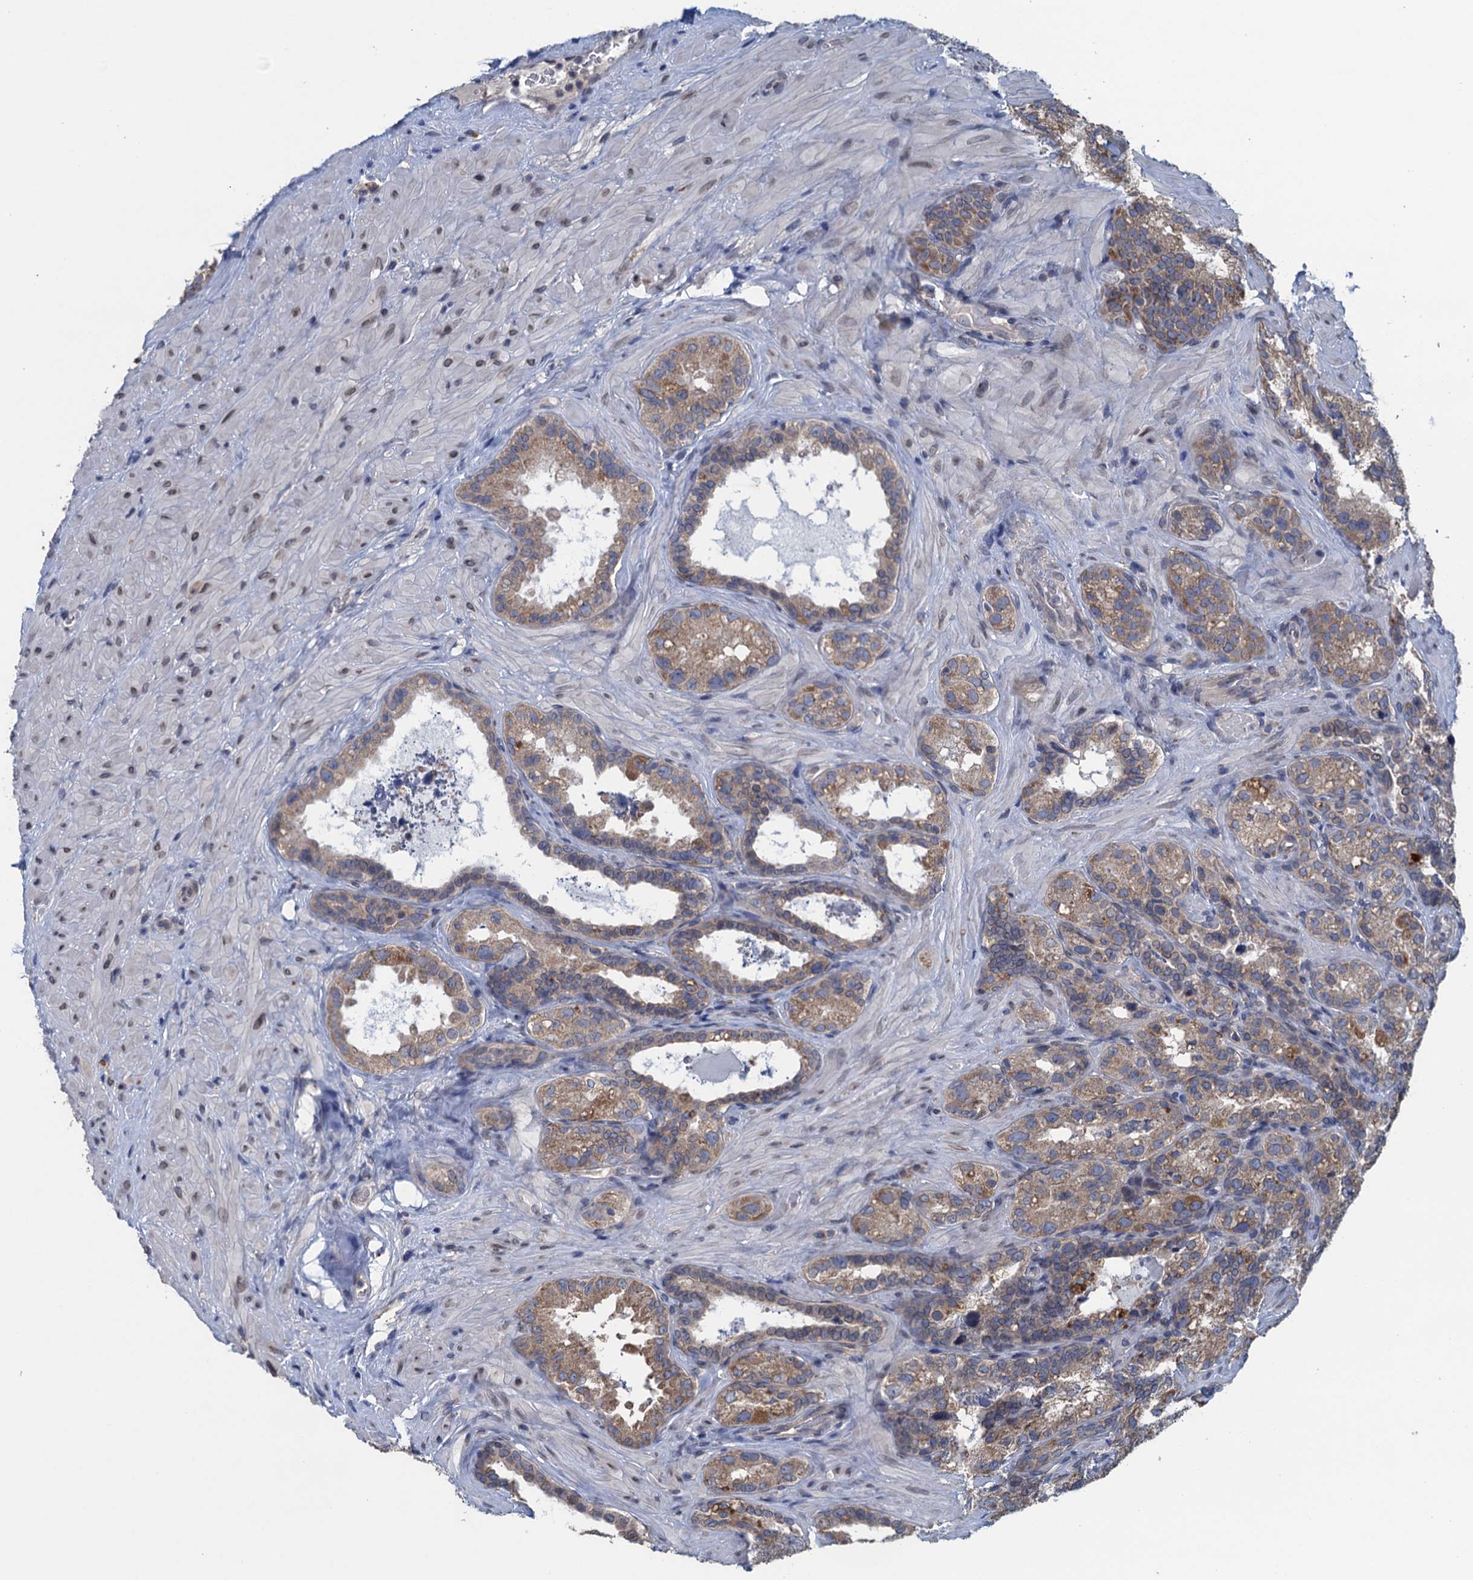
{"staining": {"intensity": "moderate", "quantity": ">75%", "location": "cytoplasmic/membranous"}, "tissue": "seminal vesicle", "cell_type": "Glandular cells", "image_type": "normal", "snomed": [{"axis": "morphology", "description": "Normal tissue, NOS"}, {"axis": "topography", "description": "Seminal veicle"}, {"axis": "topography", "description": "Peripheral nerve tissue"}], "caption": "Protein staining by immunohistochemistry reveals moderate cytoplasmic/membranous positivity in about >75% of glandular cells in normal seminal vesicle.", "gene": "CTU2", "patient": {"sex": "male", "age": 67}}